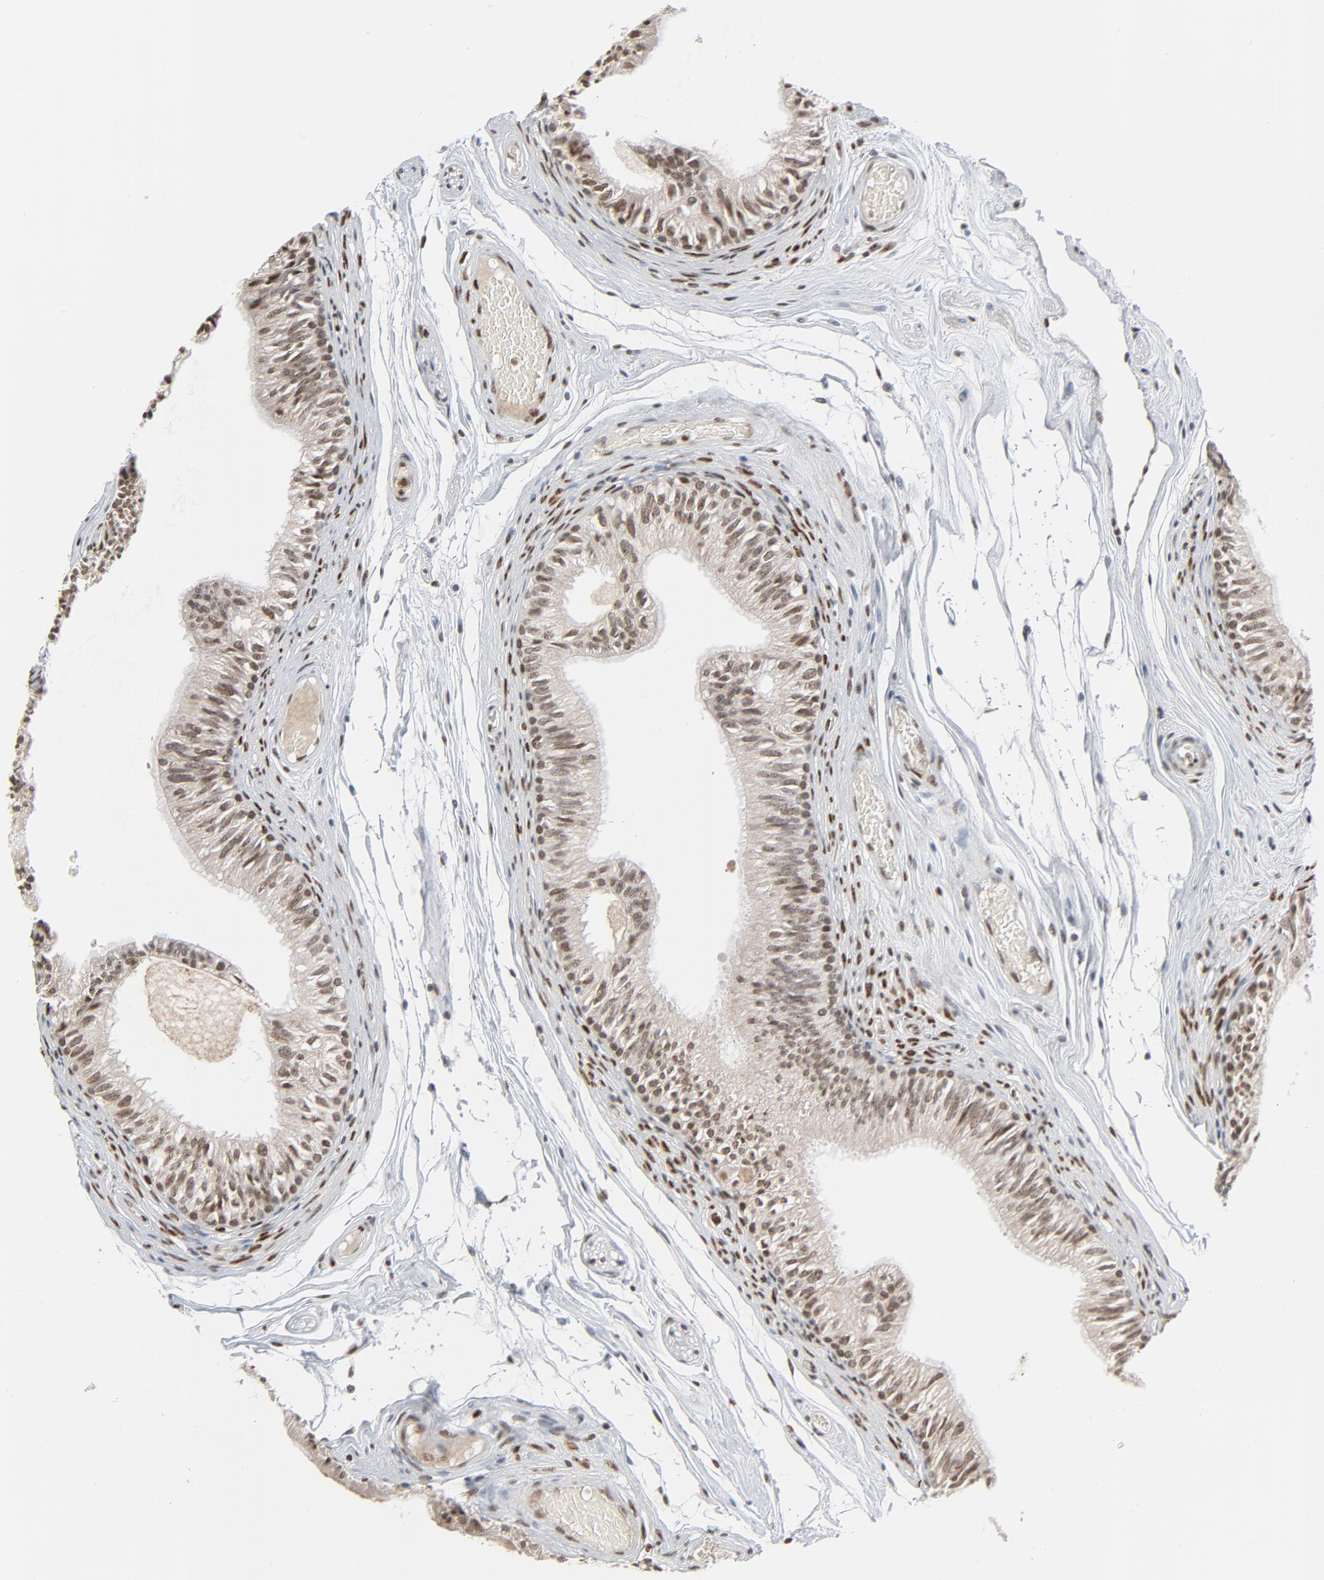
{"staining": {"intensity": "weak", "quantity": ">75%", "location": "nuclear"}, "tissue": "epididymis", "cell_type": "Glandular cells", "image_type": "normal", "snomed": [{"axis": "morphology", "description": "Normal tissue, NOS"}, {"axis": "topography", "description": "Testis"}, {"axis": "topography", "description": "Epididymis"}], "caption": "Protein expression by IHC shows weak nuclear positivity in approximately >75% of glandular cells in normal epididymis. (IHC, brightfield microscopy, high magnification).", "gene": "CUX1", "patient": {"sex": "male", "age": 36}}